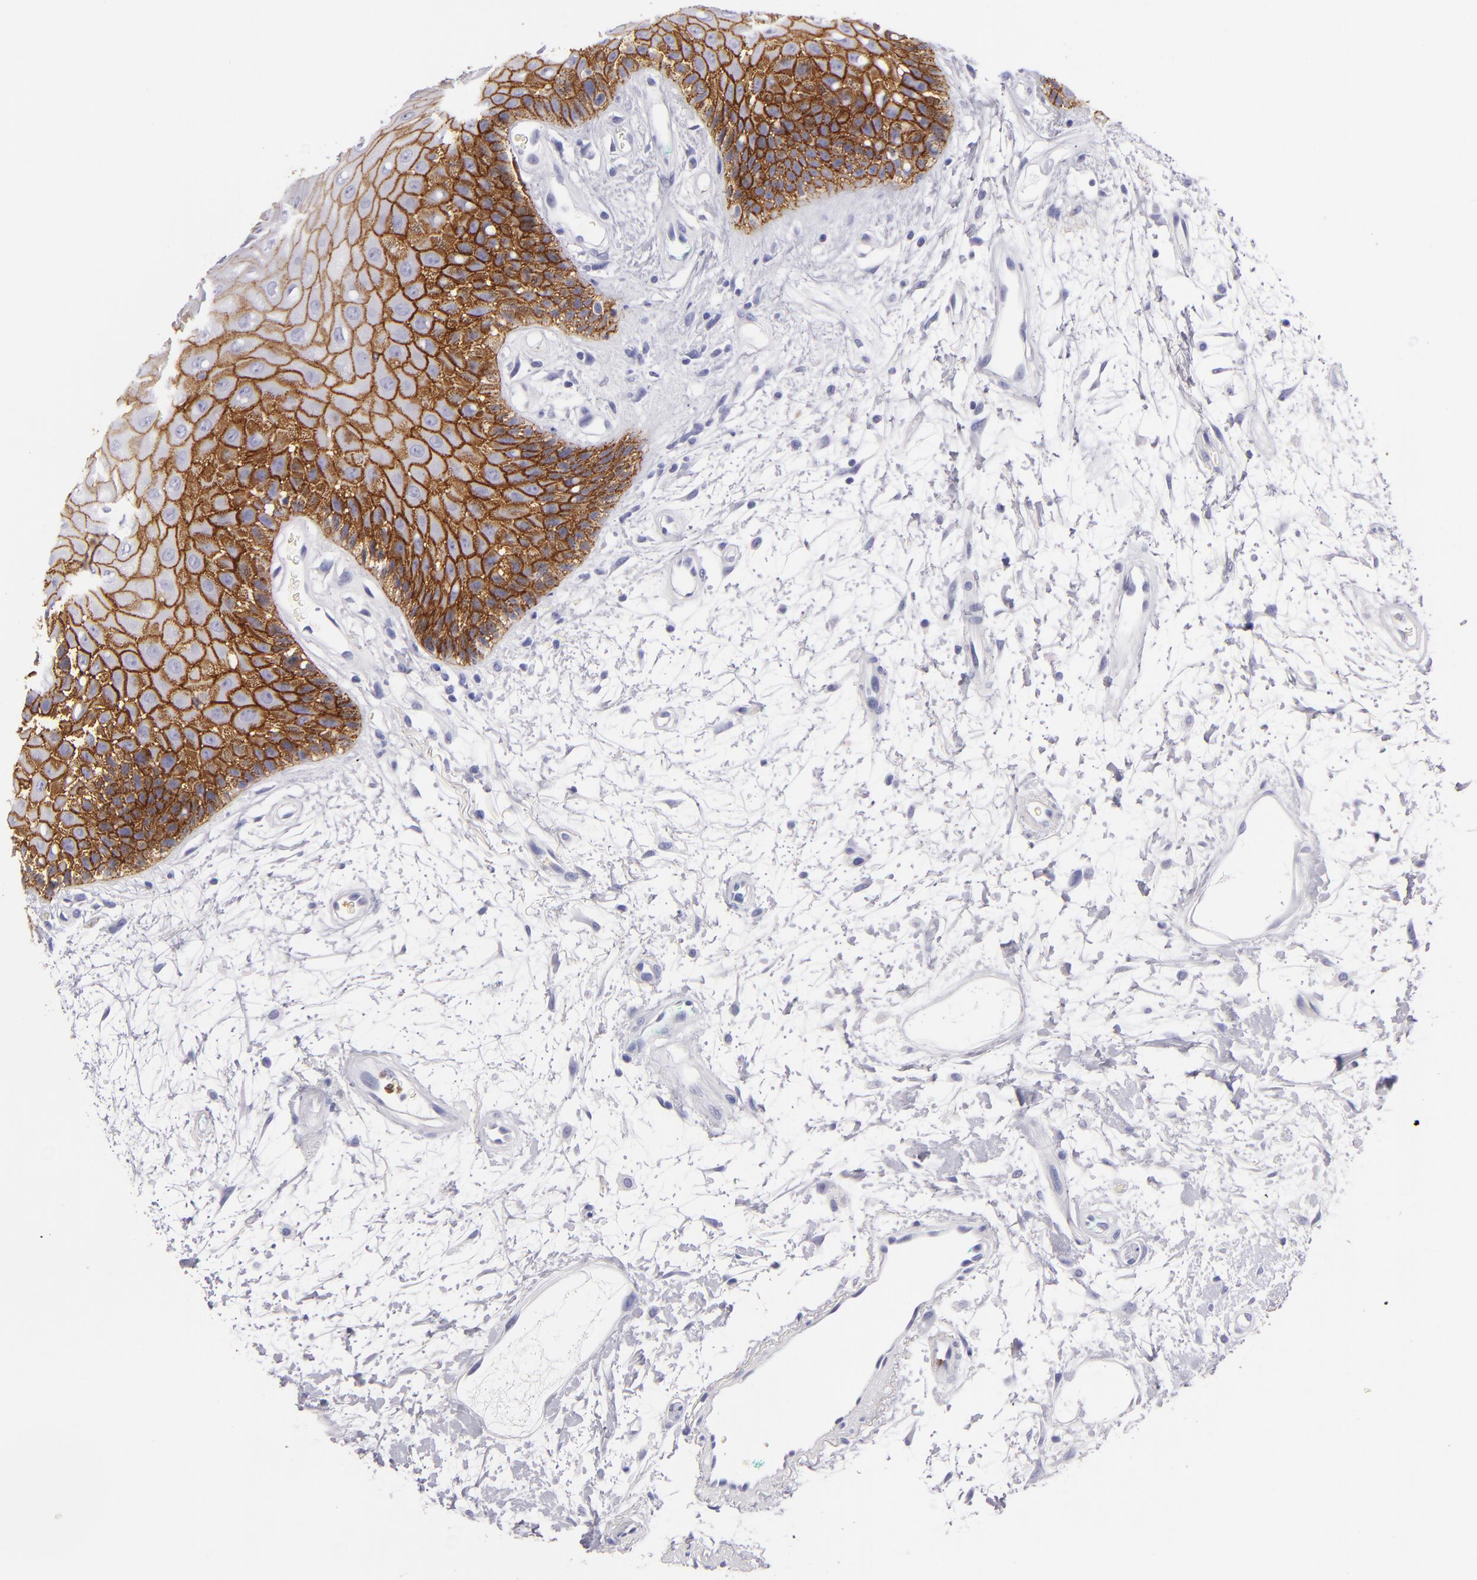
{"staining": {"intensity": "strong", "quantity": "25%-75%", "location": "cytoplasmic/membranous"}, "tissue": "oral mucosa", "cell_type": "Squamous epithelial cells", "image_type": "normal", "snomed": [{"axis": "morphology", "description": "Normal tissue, NOS"}, {"axis": "morphology", "description": "Squamous cell carcinoma, NOS"}, {"axis": "topography", "description": "Skeletal muscle"}, {"axis": "topography", "description": "Oral tissue"}, {"axis": "topography", "description": "Head-Neck"}], "caption": "Squamous epithelial cells display high levels of strong cytoplasmic/membranous positivity in approximately 25%-75% of cells in normal human oral mucosa.", "gene": "CDH3", "patient": {"sex": "female", "age": 84}}